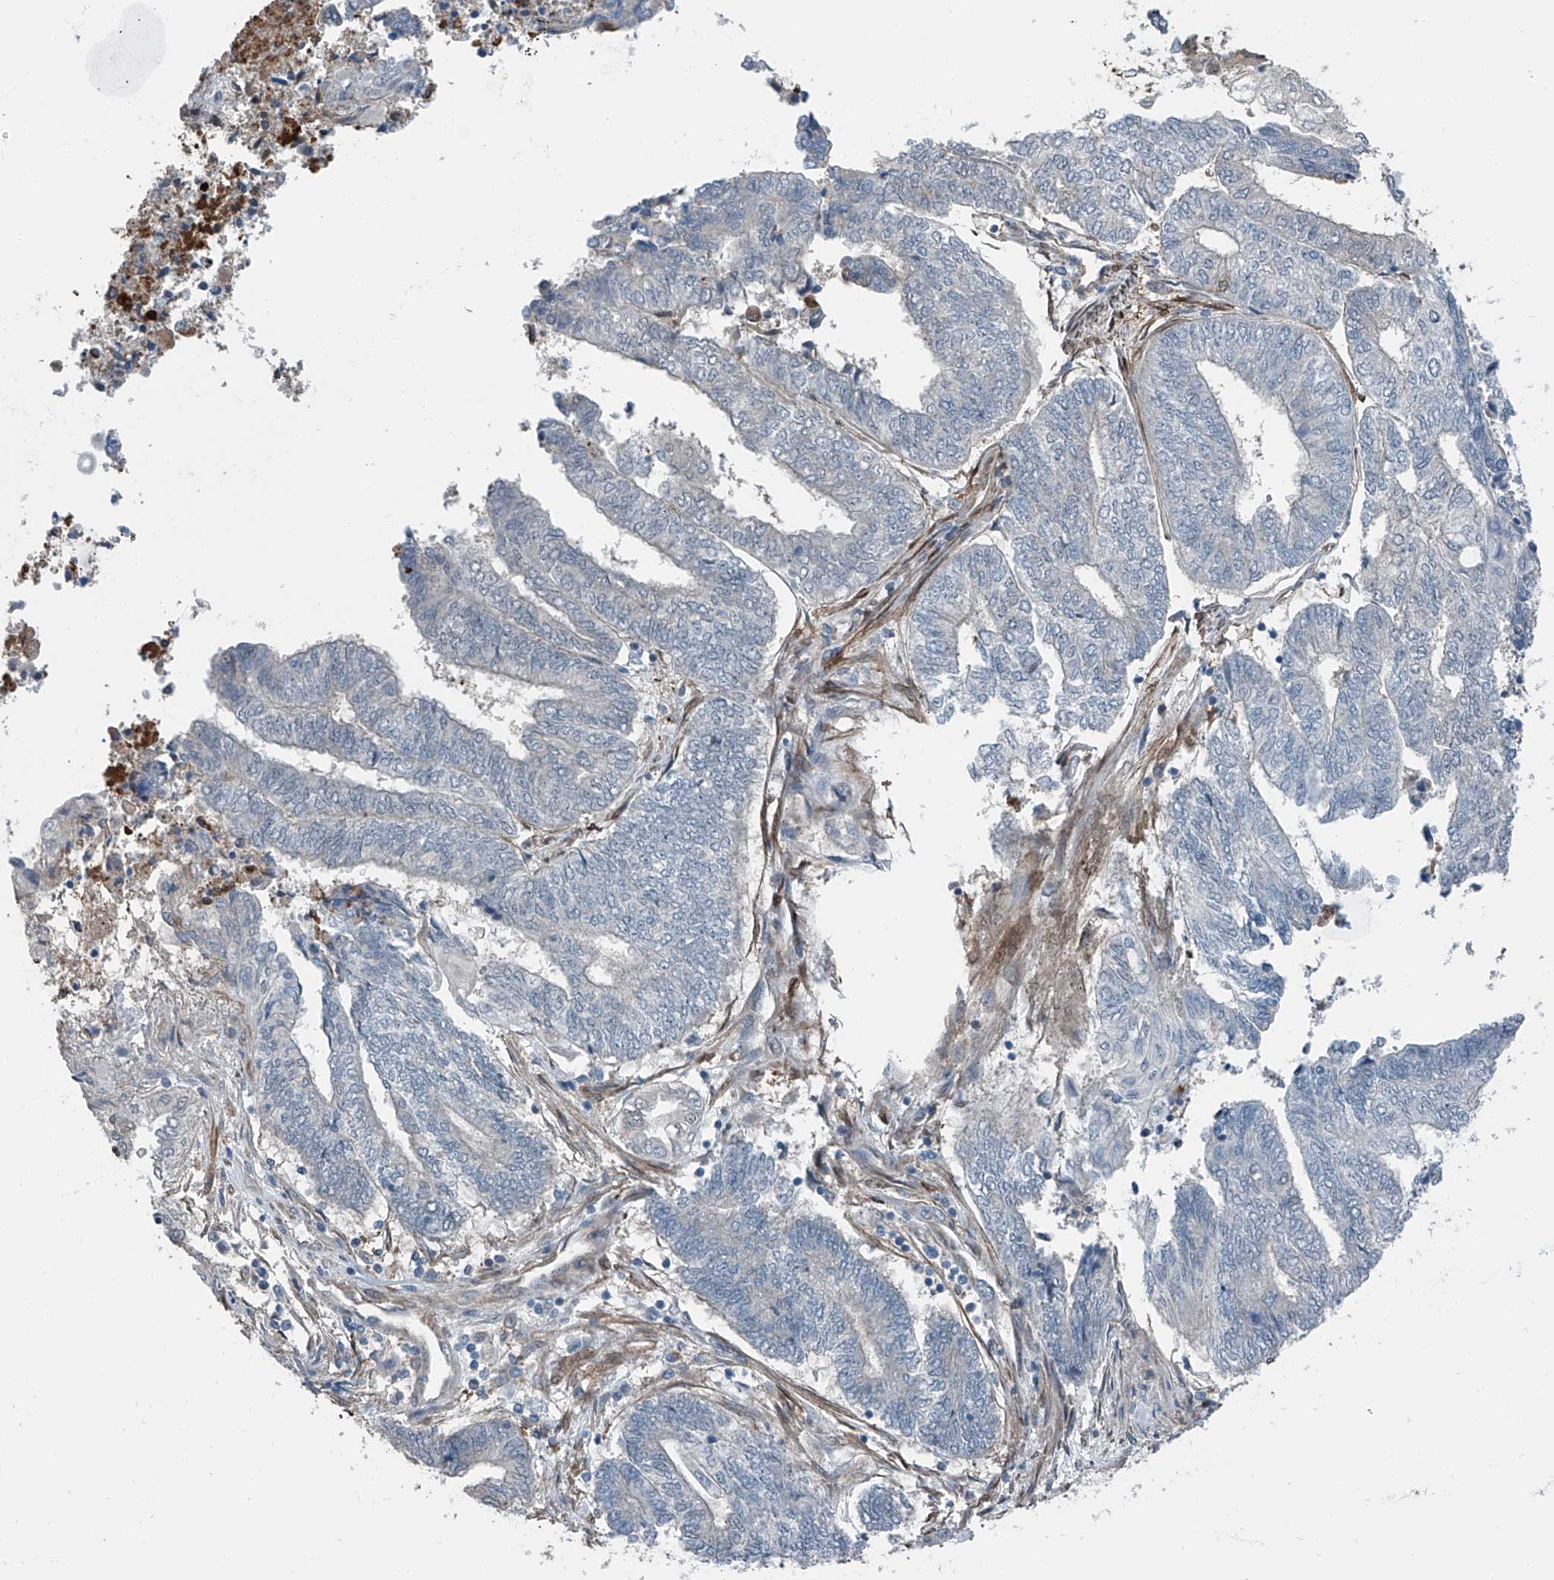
{"staining": {"intensity": "negative", "quantity": "none", "location": "none"}, "tissue": "endometrial cancer", "cell_type": "Tumor cells", "image_type": "cancer", "snomed": [{"axis": "morphology", "description": "Adenocarcinoma, NOS"}, {"axis": "topography", "description": "Uterus"}, {"axis": "topography", "description": "Endometrium"}], "caption": "This is an immunohistochemistry image of human adenocarcinoma (endometrial). There is no staining in tumor cells.", "gene": "HSPA6", "patient": {"sex": "female", "age": 70}}